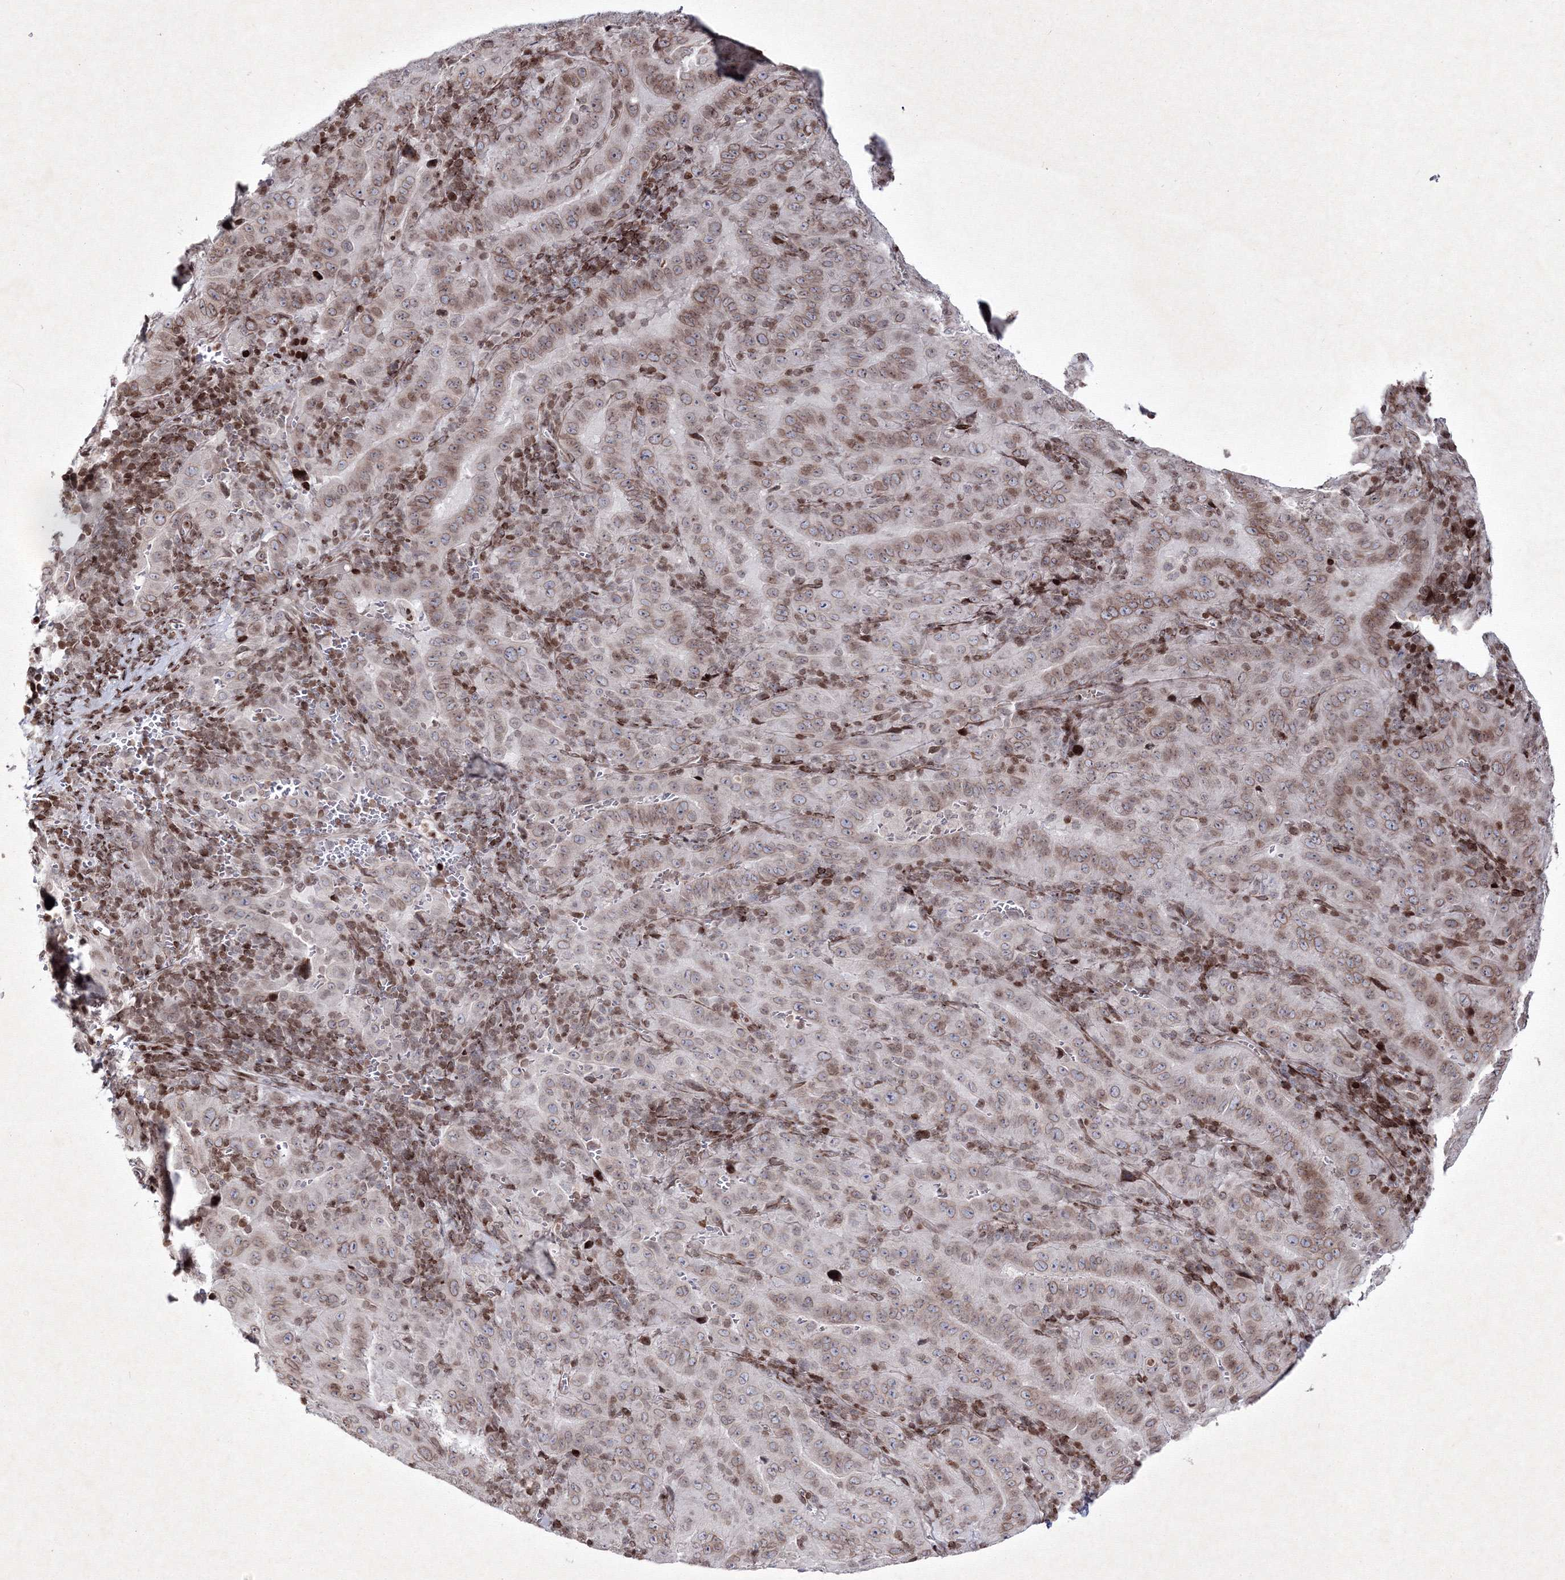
{"staining": {"intensity": "weak", "quantity": "<25%", "location": "cytoplasmic/membranous,nuclear"}, "tissue": "pancreatic cancer", "cell_type": "Tumor cells", "image_type": "cancer", "snomed": [{"axis": "morphology", "description": "Adenocarcinoma, NOS"}, {"axis": "topography", "description": "Pancreas"}], "caption": "The immunohistochemistry histopathology image has no significant expression in tumor cells of pancreatic adenocarcinoma tissue.", "gene": "SMIM29", "patient": {"sex": "male", "age": 63}}